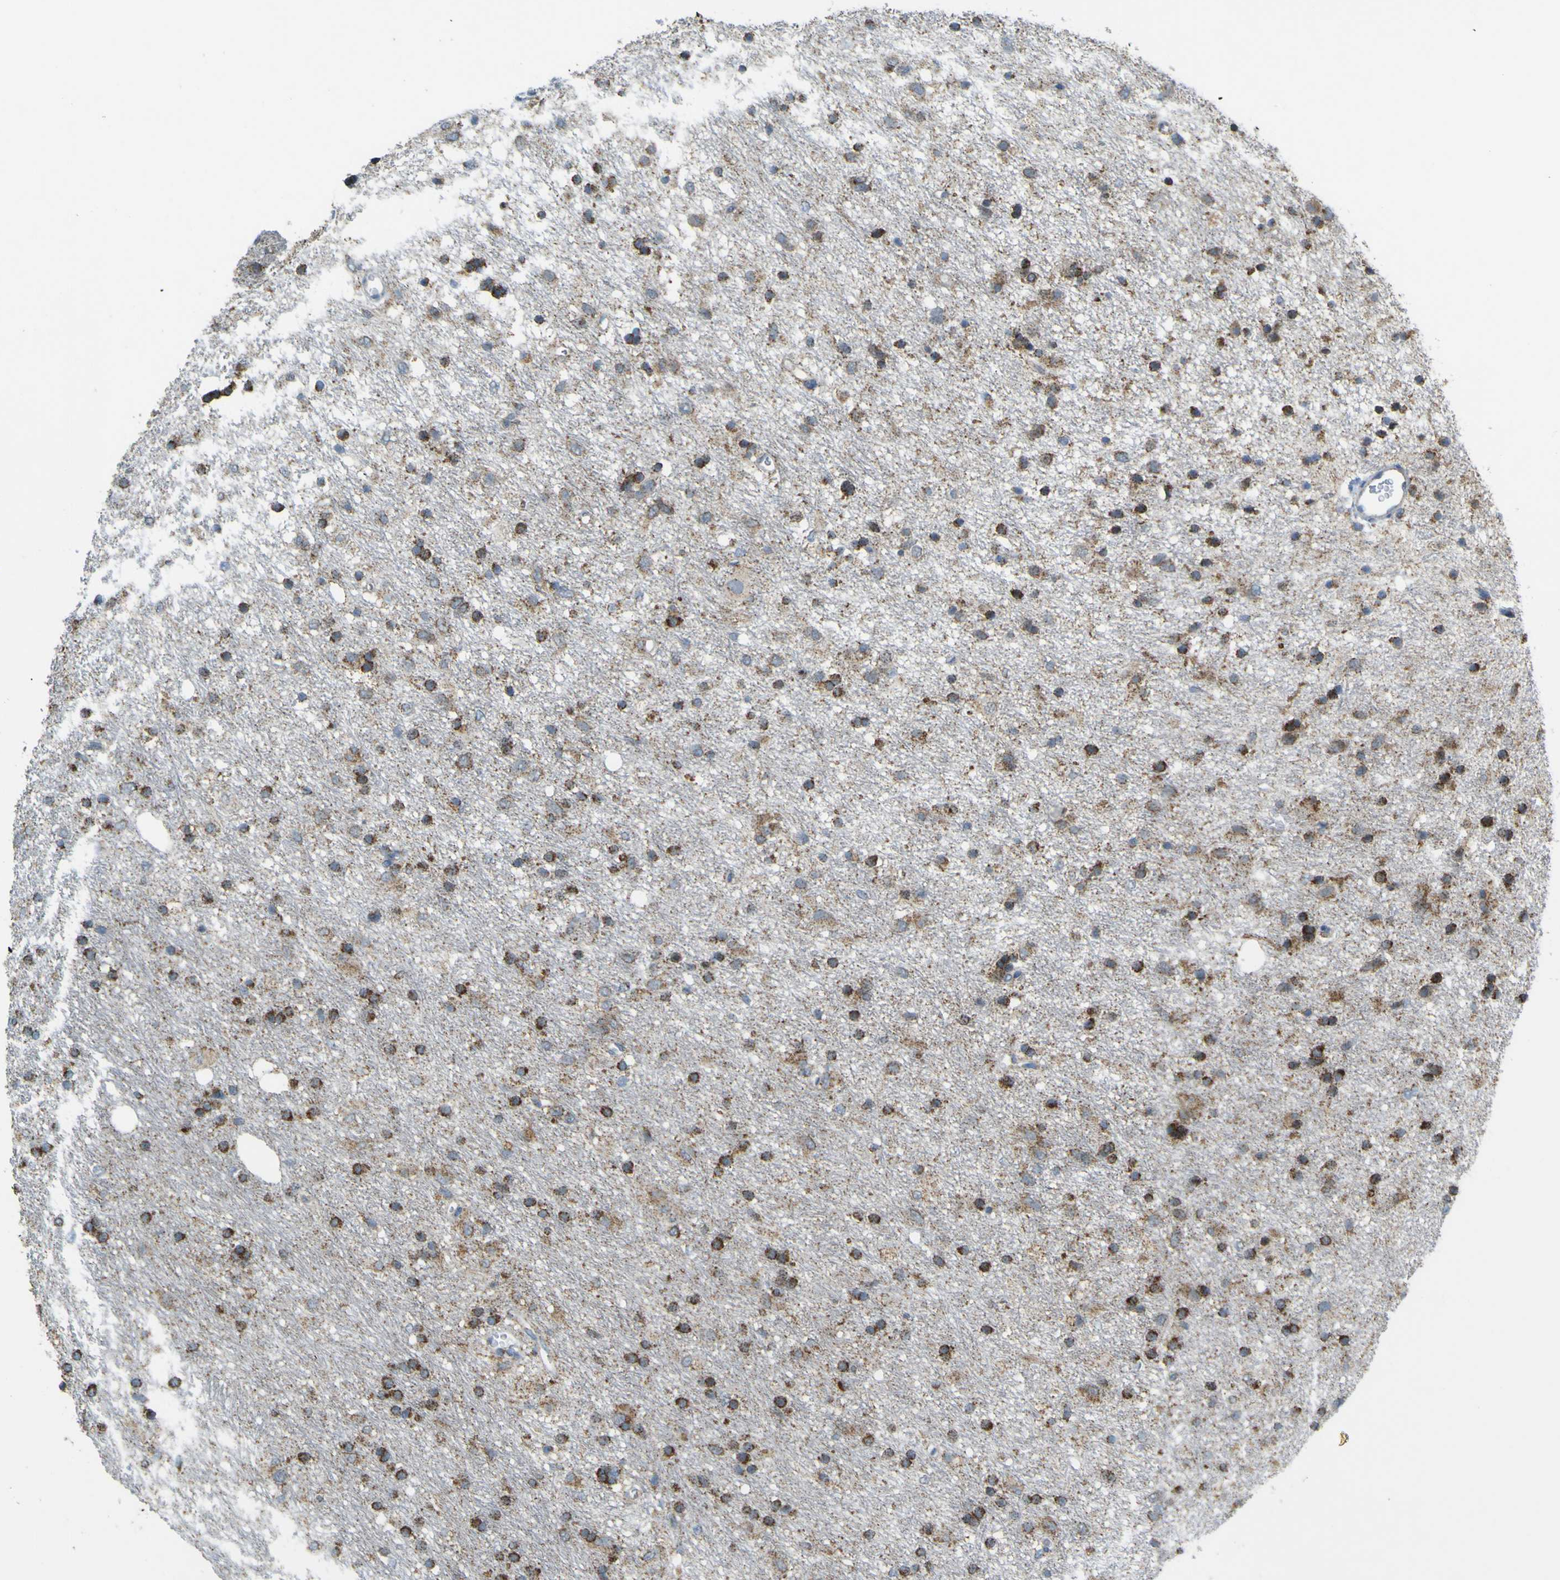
{"staining": {"intensity": "moderate", "quantity": ">75%", "location": "cytoplasmic/membranous"}, "tissue": "glioma", "cell_type": "Tumor cells", "image_type": "cancer", "snomed": [{"axis": "morphology", "description": "Glioma, malignant, Low grade"}, {"axis": "topography", "description": "Brain"}], "caption": "Malignant low-grade glioma stained with DAB (3,3'-diaminobenzidine) immunohistochemistry demonstrates medium levels of moderate cytoplasmic/membranous staining in approximately >75% of tumor cells. The protein is stained brown, and the nuclei are stained in blue (DAB IHC with brightfield microscopy, high magnification).", "gene": "ACBD5", "patient": {"sex": "male", "age": 77}}